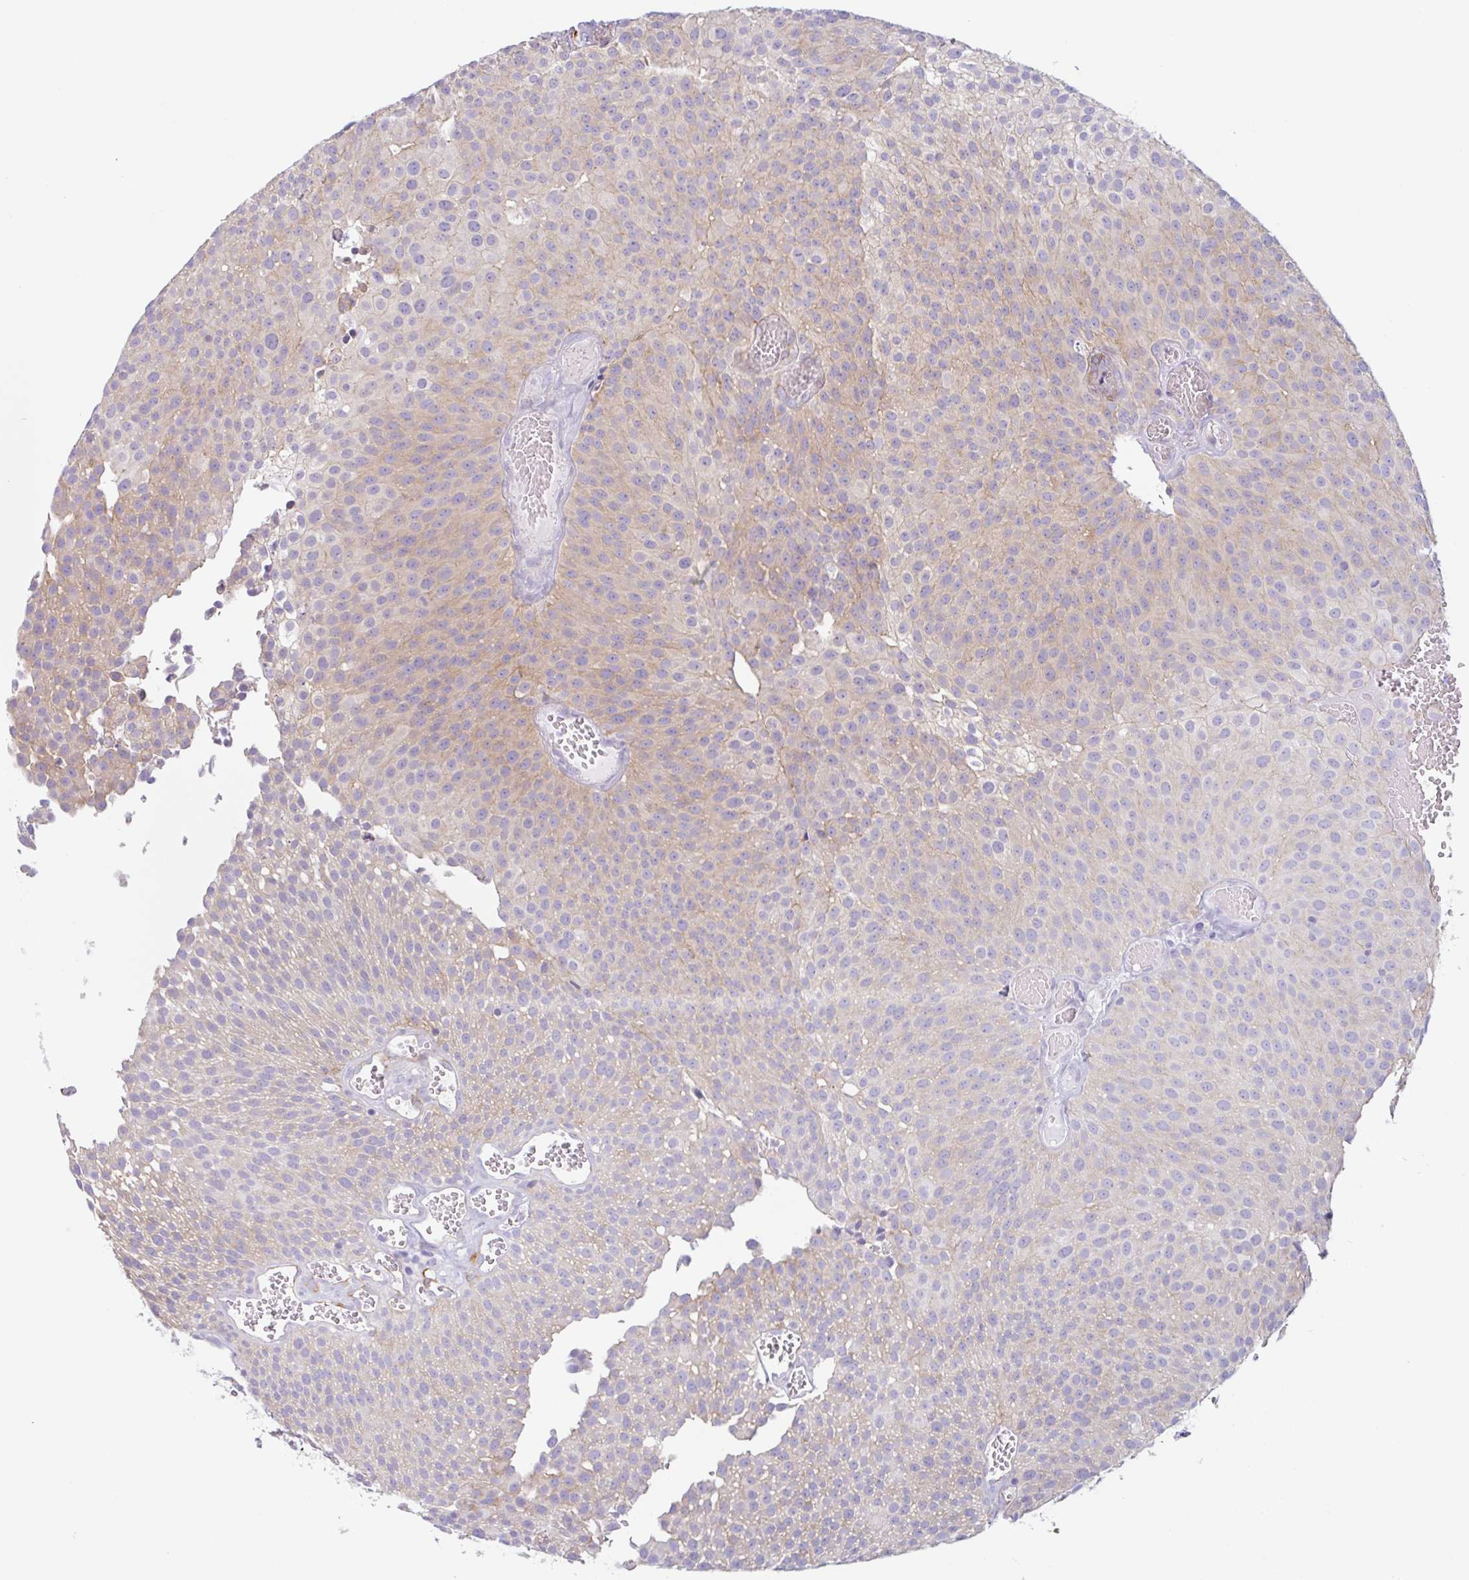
{"staining": {"intensity": "moderate", "quantity": "25%-75%", "location": "cytoplasmic/membranous"}, "tissue": "urothelial cancer", "cell_type": "Tumor cells", "image_type": "cancer", "snomed": [{"axis": "morphology", "description": "Urothelial carcinoma, Low grade"}, {"axis": "topography", "description": "Urinary bladder"}], "caption": "Protein staining displays moderate cytoplasmic/membranous staining in approximately 25%-75% of tumor cells in urothelial cancer. Nuclei are stained in blue.", "gene": "MYH10", "patient": {"sex": "female", "age": 79}}